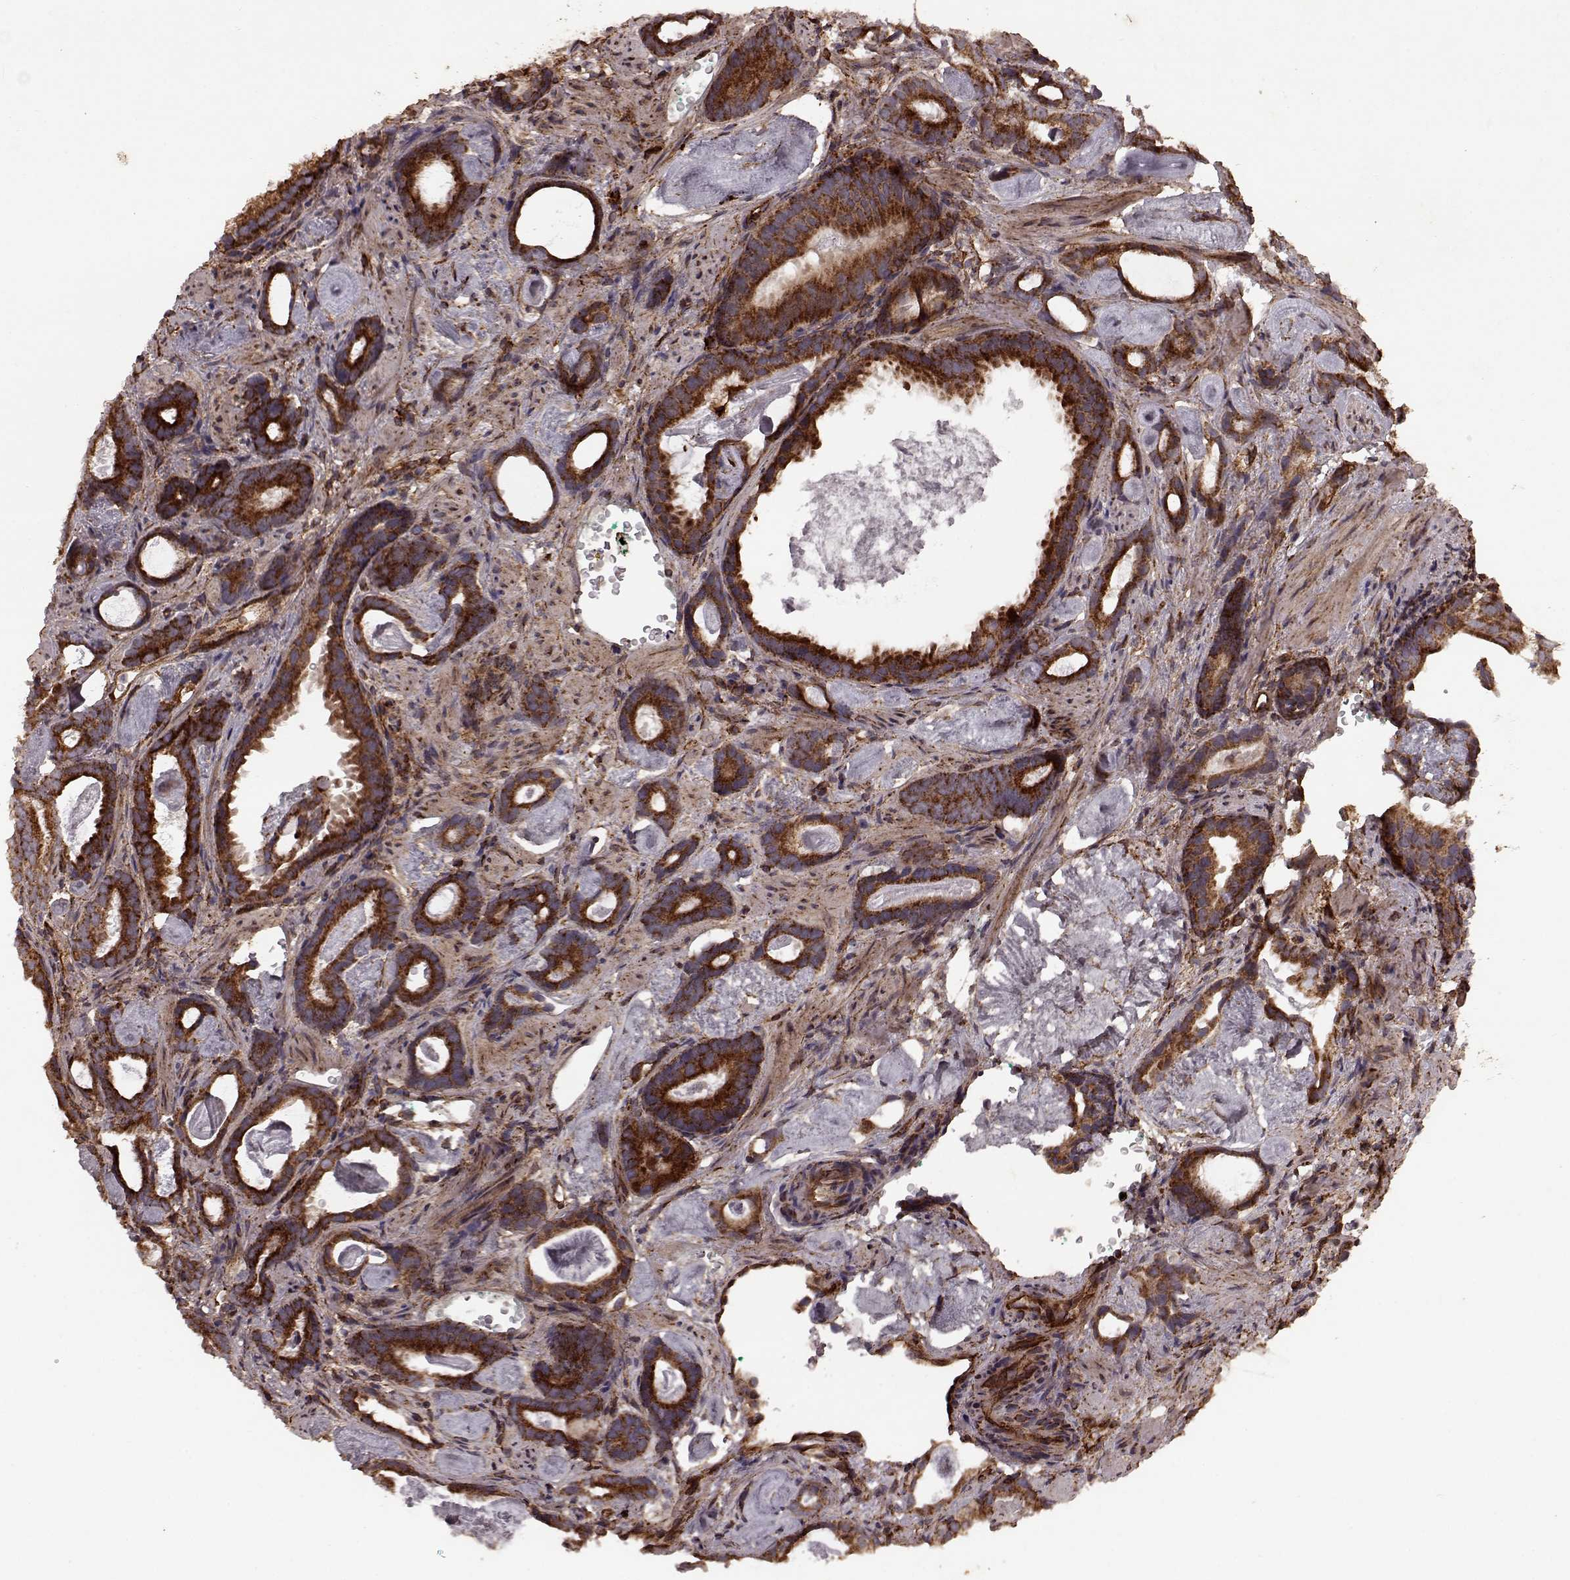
{"staining": {"intensity": "strong", "quantity": ">75%", "location": "cytoplasmic/membranous"}, "tissue": "prostate cancer", "cell_type": "Tumor cells", "image_type": "cancer", "snomed": [{"axis": "morphology", "description": "Adenocarcinoma, Low grade"}, {"axis": "topography", "description": "Prostate and seminal vesicle, NOS"}], "caption": "Protein expression analysis of prostate cancer (adenocarcinoma (low-grade)) shows strong cytoplasmic/membranous expression in about >75% of tumor cells.", "gene": "FXN", "patient": {"sex": "male", "age": 71}}